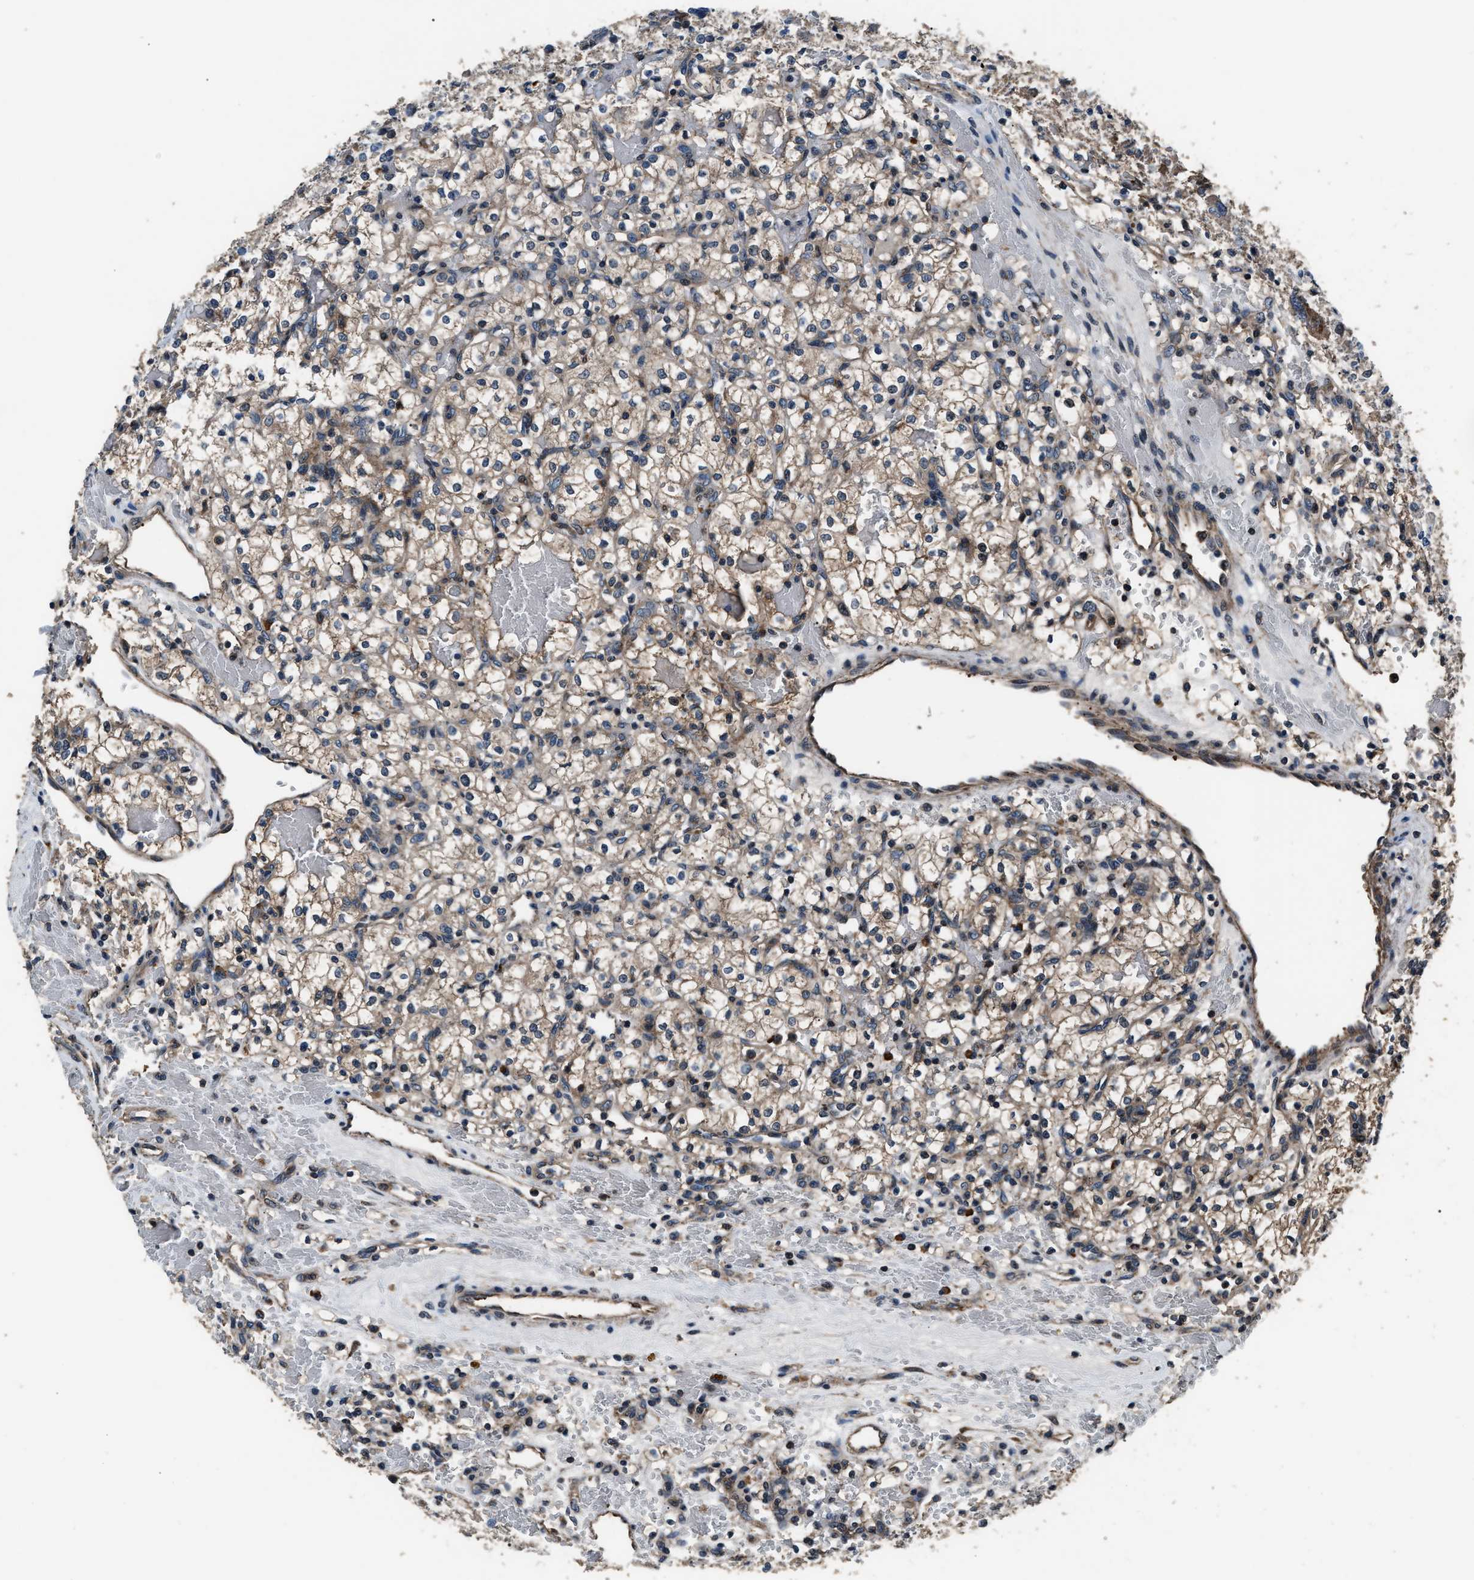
{"staining": {"intensity": "weak", "quantity": ">75%", "location": "cytoplasmic/membranous,nuclear"}, "tissue": "renal cancer", "cell_type": "Tumor cells", "image_type": "cancer", "snomed": [{"axis": "morphology", "description": "Adenocarcinoma, NOS"}, {"axis": "topography", "description": "Kidney"}], "caption": "Immunohistochemistry (IHC) (DAB) staining of human renal adenocarcinoma demonstrates weak cytoplasmic/membranous and nuclear protein staining in about >75% of tumor cells.", "gene": "IMPDH2", "patient": {"sex": "female", "age": 60}}